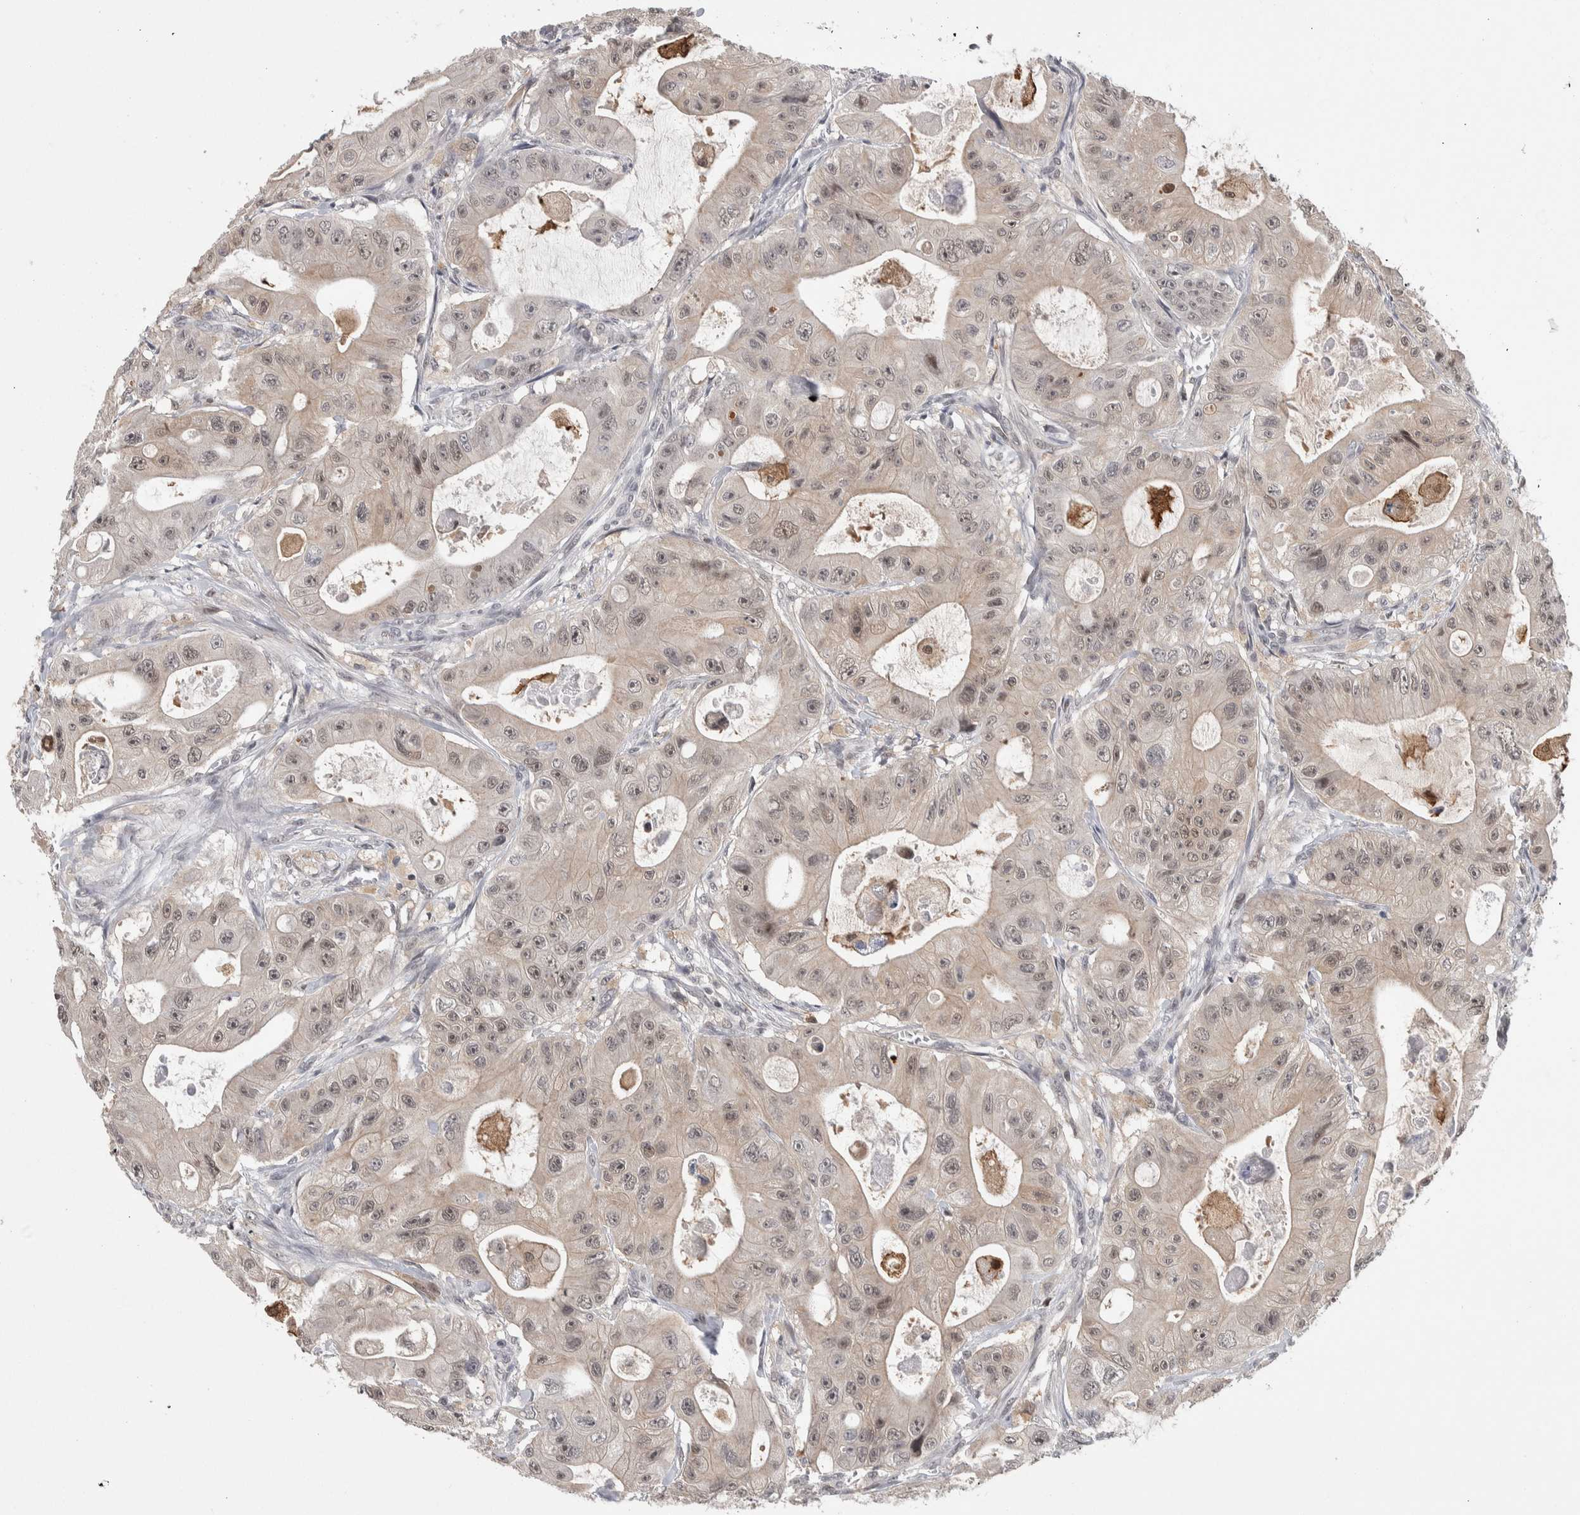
{"staining": {"intensity": "weak", "quantity": "<25%", "location": "nuclear"}, "tissue": "colorectal cancer", "cell_type": "Tumor cells", "image_type": "cancer", "snomed": [{"axis": "morphology", "description": "Adenocarcinoma, NOS"}, {"axis": "topography", "description": "Colon"}], "caption": "High magnification brightfield microscopy of adenocarcinoma (colorectal) stained with DAB (3,3'-diaminobenzidine) (brown) and counterstained with hematoxylin (blue): tumor cells show no significant positivity. Brightfield microscopy of immunohistochemistry stained with DAB (3,3'-diaminobenzidine) (brown) and hematoxylin (blue), captured at high magnification.", "gene": "ZSCAN21", "patient": {"sex": "female", "age": 46}}